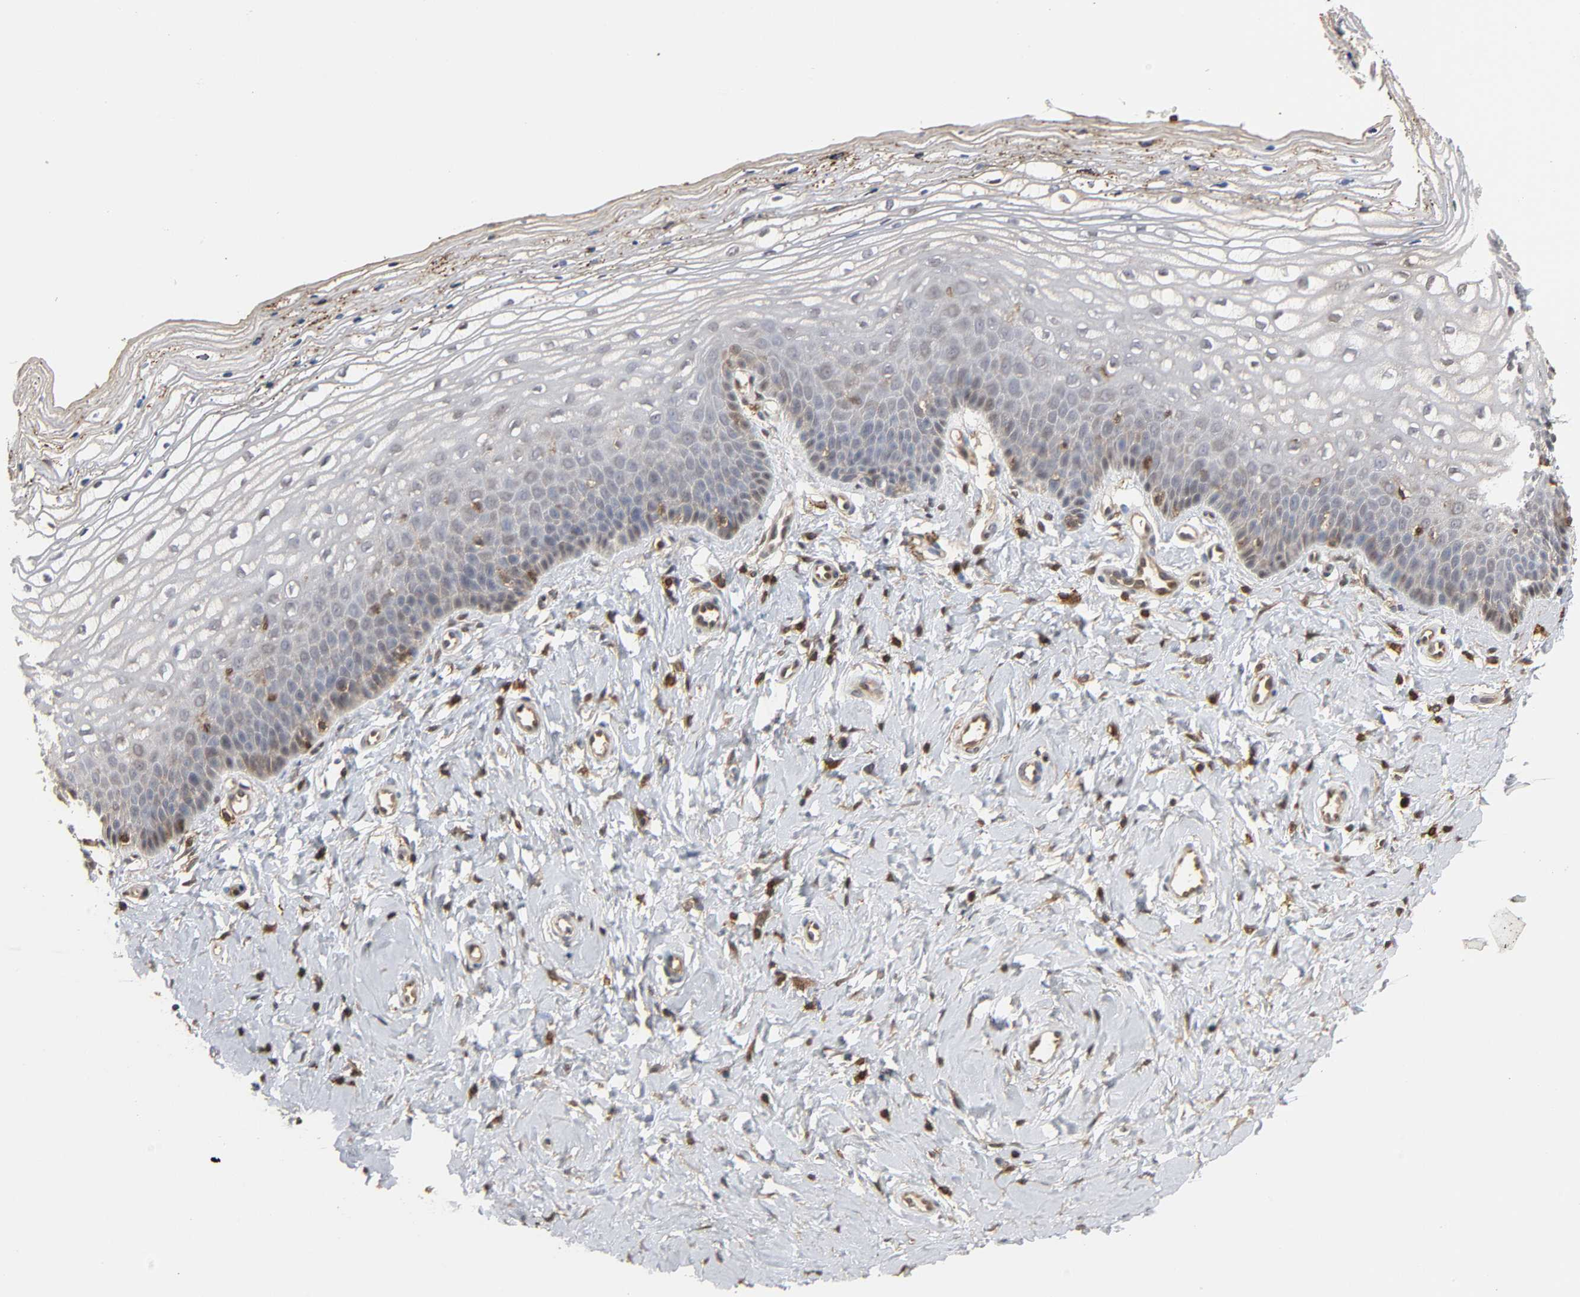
{"staining": {"intensity": "moderate", "quantity": "<25%", "location": "cytoplasmic/membranous,nuclear"}, "tissue": "vagina", "cell_type": "Squamous epithelial cells", "image_type": "normal", "snomed": [{"axis": "morphology", "description": "Normal tissue, NOS"}, {"axis": "topography", "description": "Vagina"}], "caption": "An image of vagina stained for a protein displays moderate cytoplasmic/membranous,nuclear brown staining in squamous epithelial cells. Immunohistochemistry stains the protein in brown and the nuclei are stained blue.", "gene": "ANXA11", "patient": {"sex": "female", "age": 68}}